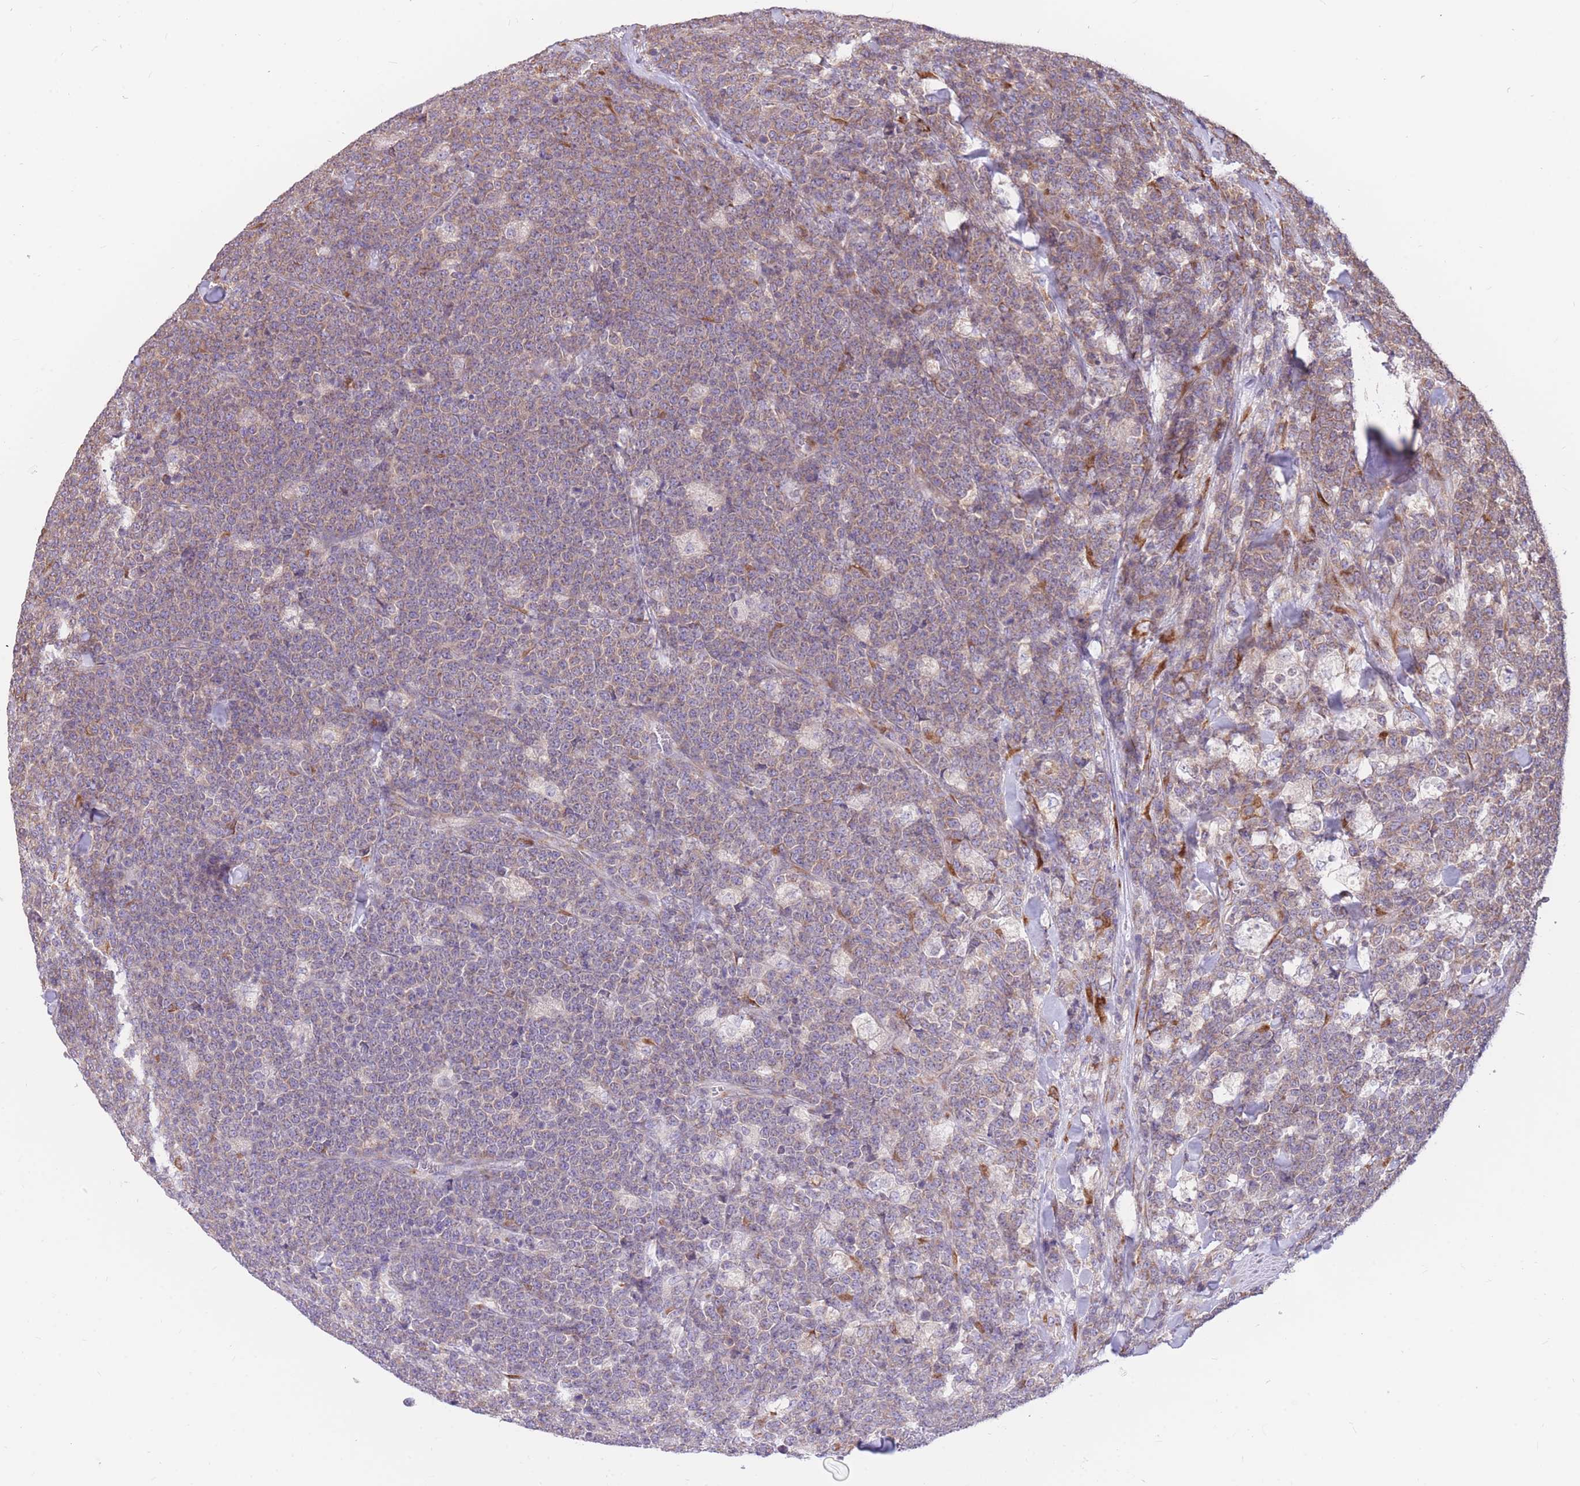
{"staining": {"intensity": "weak", "quantity": "25%-75%", "location": "cytoplasmic/membranous"}, "tissue": "lymphoma", "cell_type": "Tumor cells", "image_type": "cancer", "snomed": [{"axis": "morphology", "description": "Malignant lymphoma, non-Hodgkin's type, High grade"}, {"axis": "topography", "description": "Small intestine"}, {"axis": "topography", "description": "Colon"}], "caption": "Immunohistochemistry micrograph of human lymphoma stained for a protein (brown), which displays low levels of weak cytoplasmic/membranous positivity in about 25%-75% of tumor cells.", "gene": "GBP7", "patient": {"sex": "male", "age": 8}}